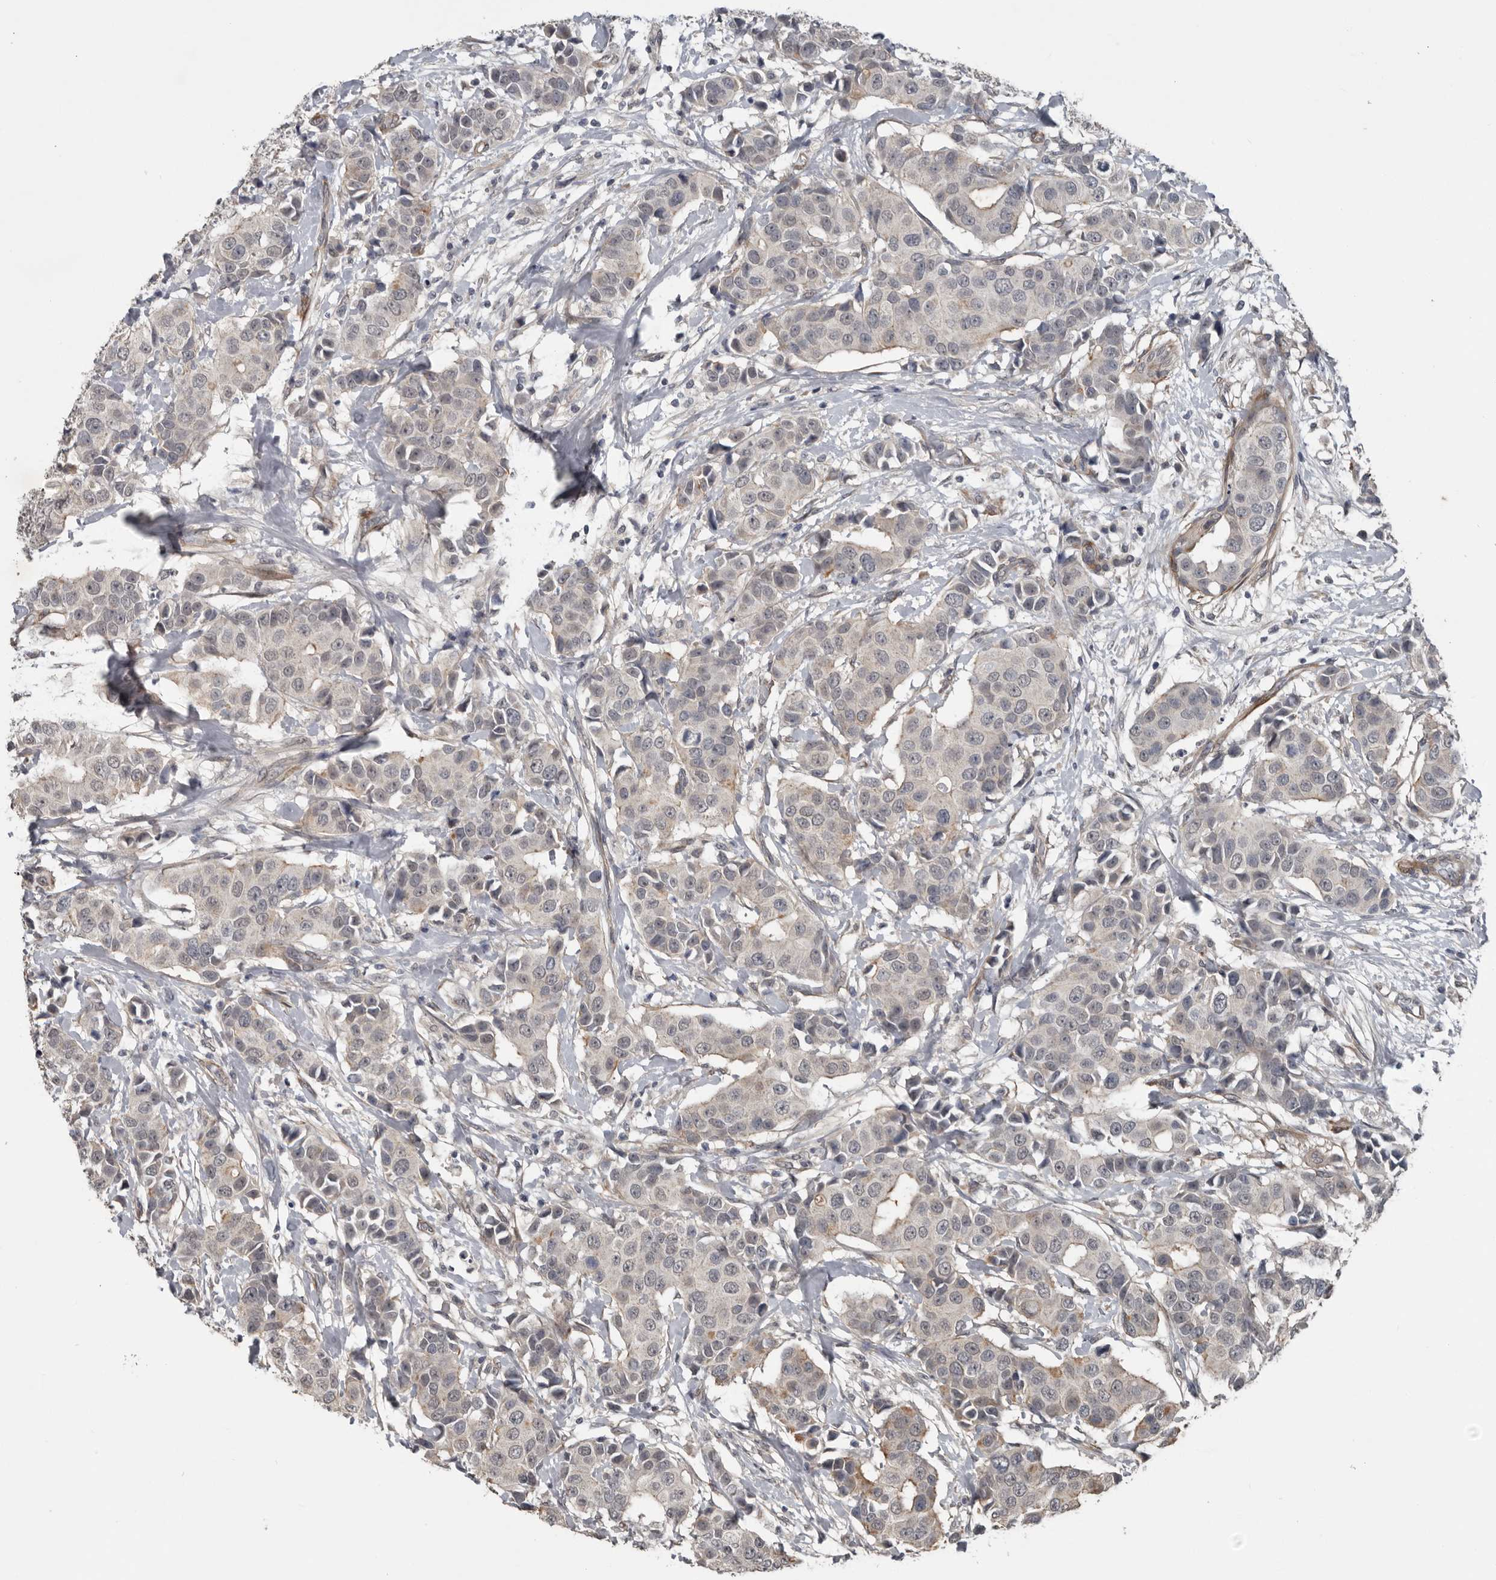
{"staining": {"intensity": "negative", "quantity": "none", "location": "none"}, "tissue": "breast cancer", "cell_type": "Tumor cells", "image_type": "cancer", "snomed": [{"axis": "morphology", "description": "Normal tissue, NOS"}, {"axis": "morphology", "description": "Duct carcinoma"}, {"axis": "topography", "description": "Breast"}], "caption": "Immunohistochemistry image of neoplastic tissue: human breast invasive ductal carcinoma stained with DAB shows no significant protein expression in tumor cells. (DAB immunohistochemistry with hematoxylin counter stain).", "gene": "C1orf216", "patient": {"sex": "female", "age": 39}}